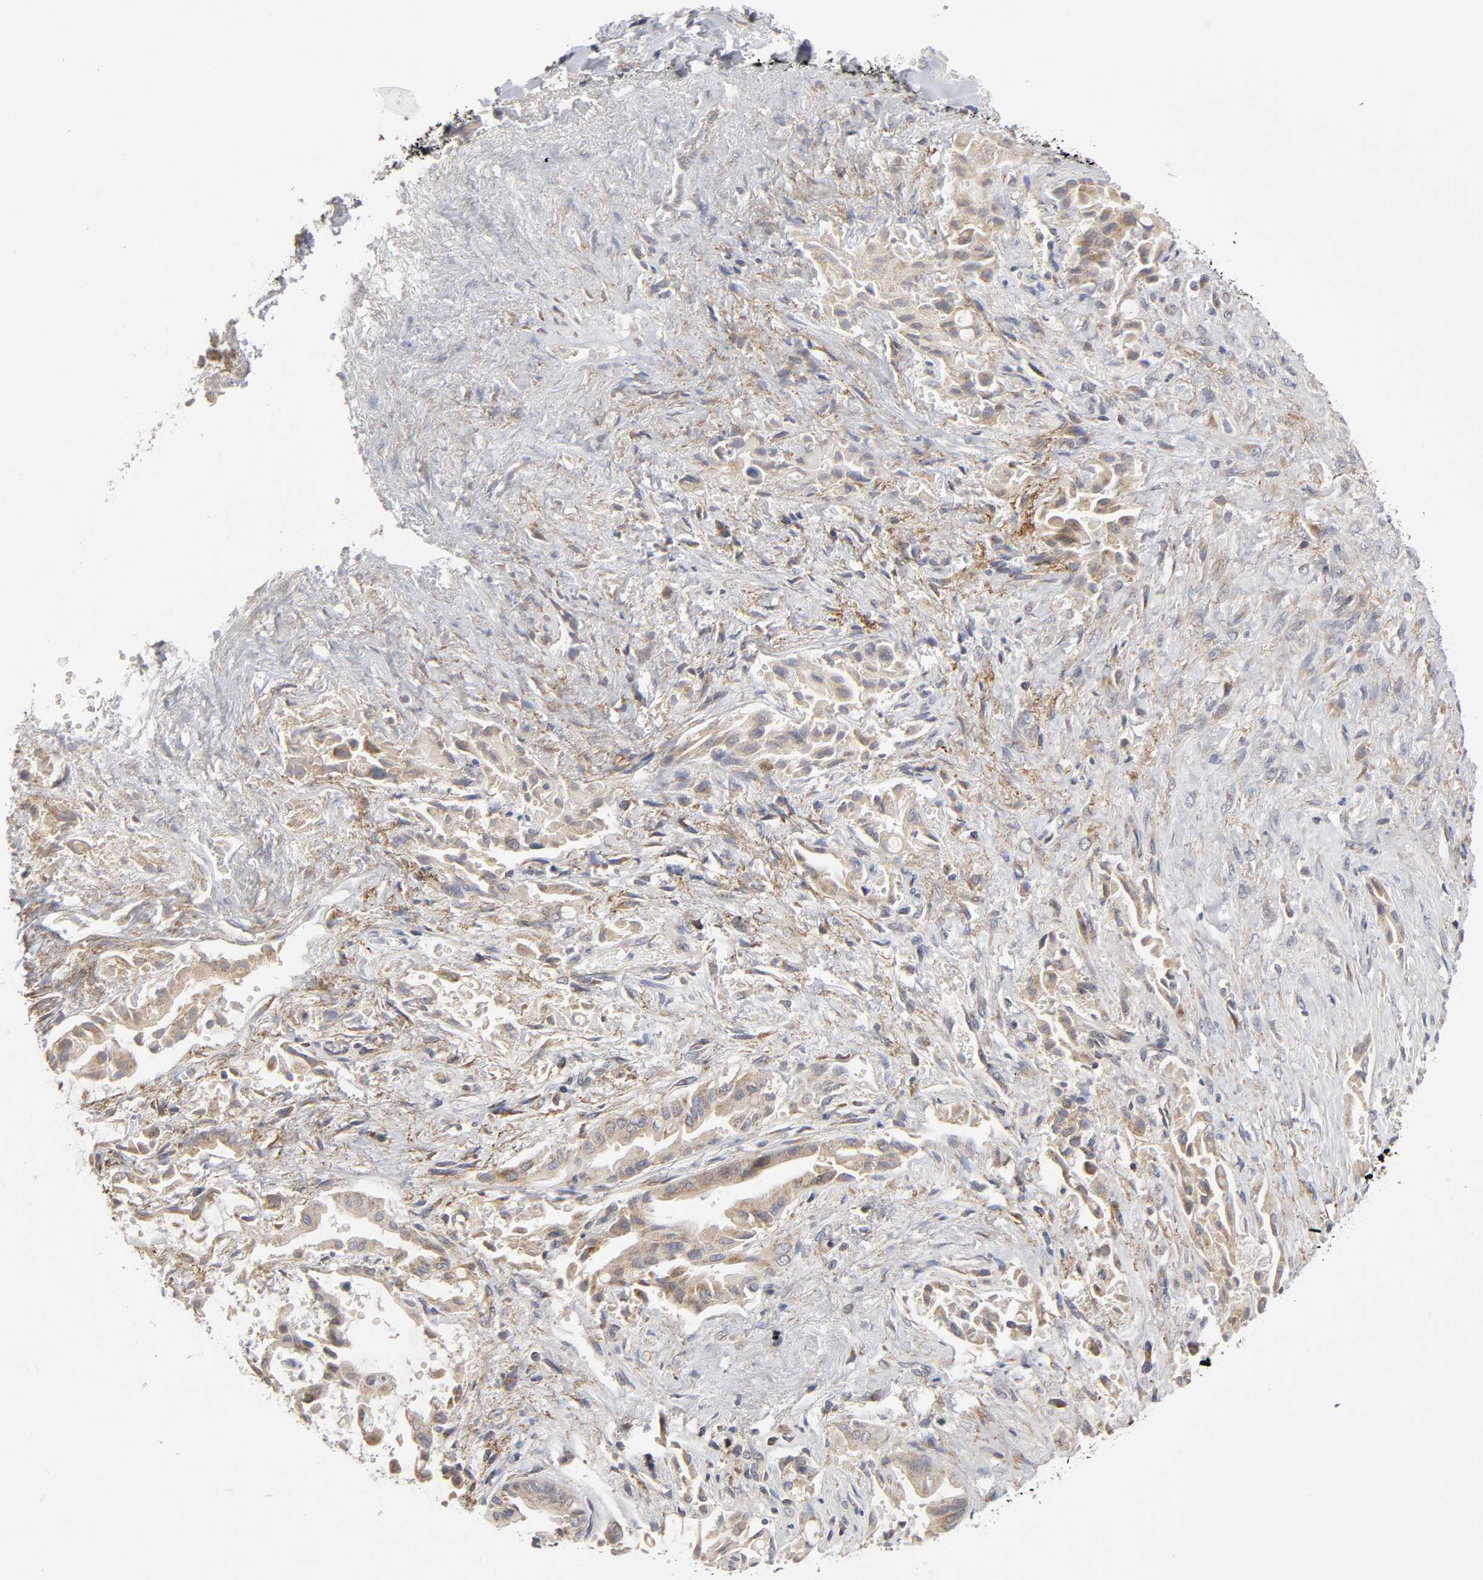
{"staining": {"intensity": "weak", "quantity": ">75%", "location": "cytoplasmic/membranous"}, "tissue": "liver cancer", "cell_type": "Tumor cells", "image_type": "cancer", "snomed": [{"axis": "morphology", "description": "Cholangiocarcinoma"}, {"axis": "topography", "description": "Liver"}], "caption": "This is a micrograph of immunohistochemistry staining of liver cancer (cholangiocarcinoma), which shows weak expression in the cytoplasmic/membranous of tumor cells.", "gene": "IL4R", "patient": {"sex": "male", "age": 58}}